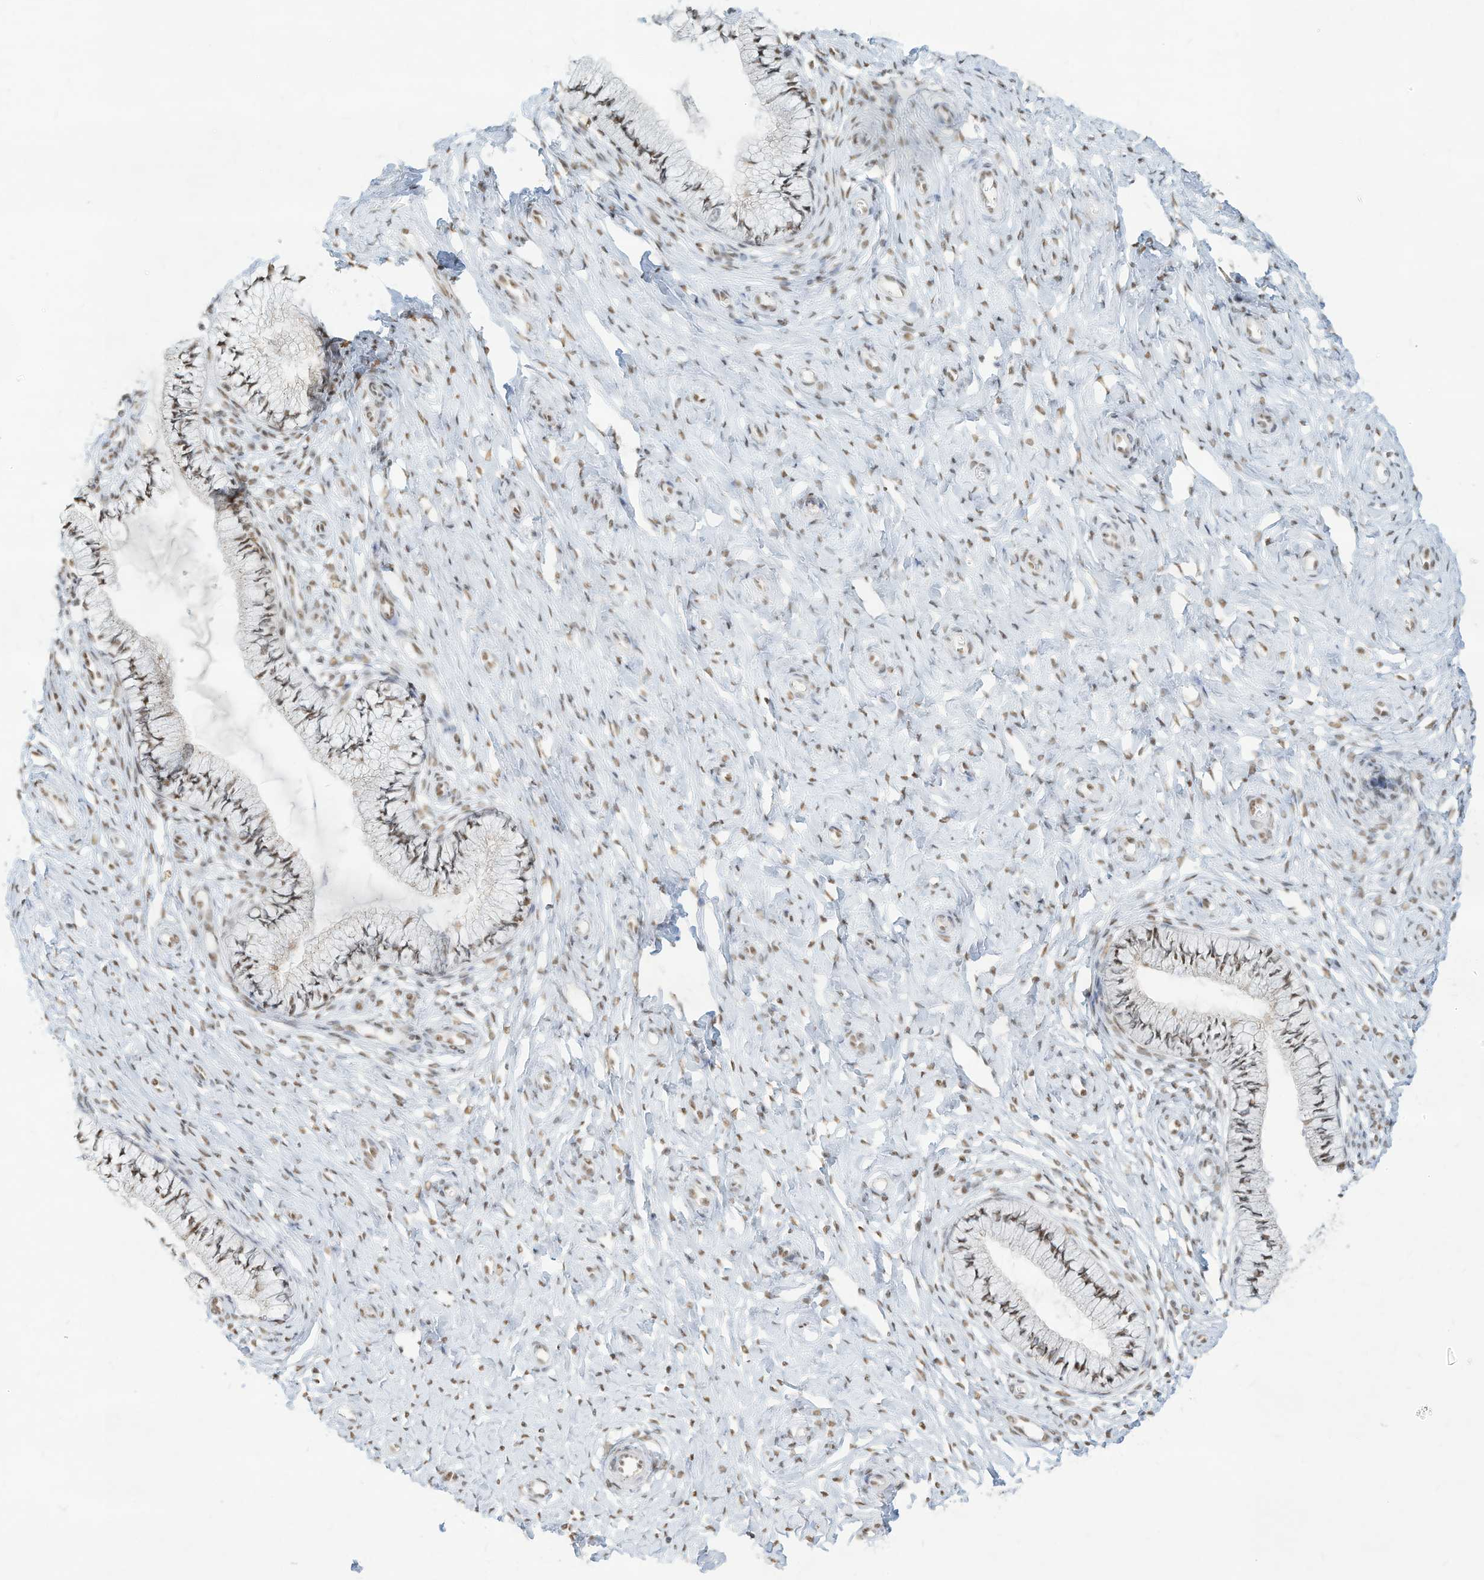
{"staining": {"intensity": "weak", "quantity": "25%-75%", "location": "nuclear"}, "tissue": "cervix", "cell_type": "Glandular cells", "image_type": "normal", "snomed": [{"axis": "morphology", "description": "Normal tissue, NOS"}, {"axis": "topography", "description": "Cervix"}], "caption": "IHC image of unremarkable cervix: cervix stained using IHC shows low levels of weak protein expression localized specifically in the nuclear of glandular cells, appearing as a nuclear brown color.", "gene": "NHSL1", "patient": {"sex": "female", "age": 36}}